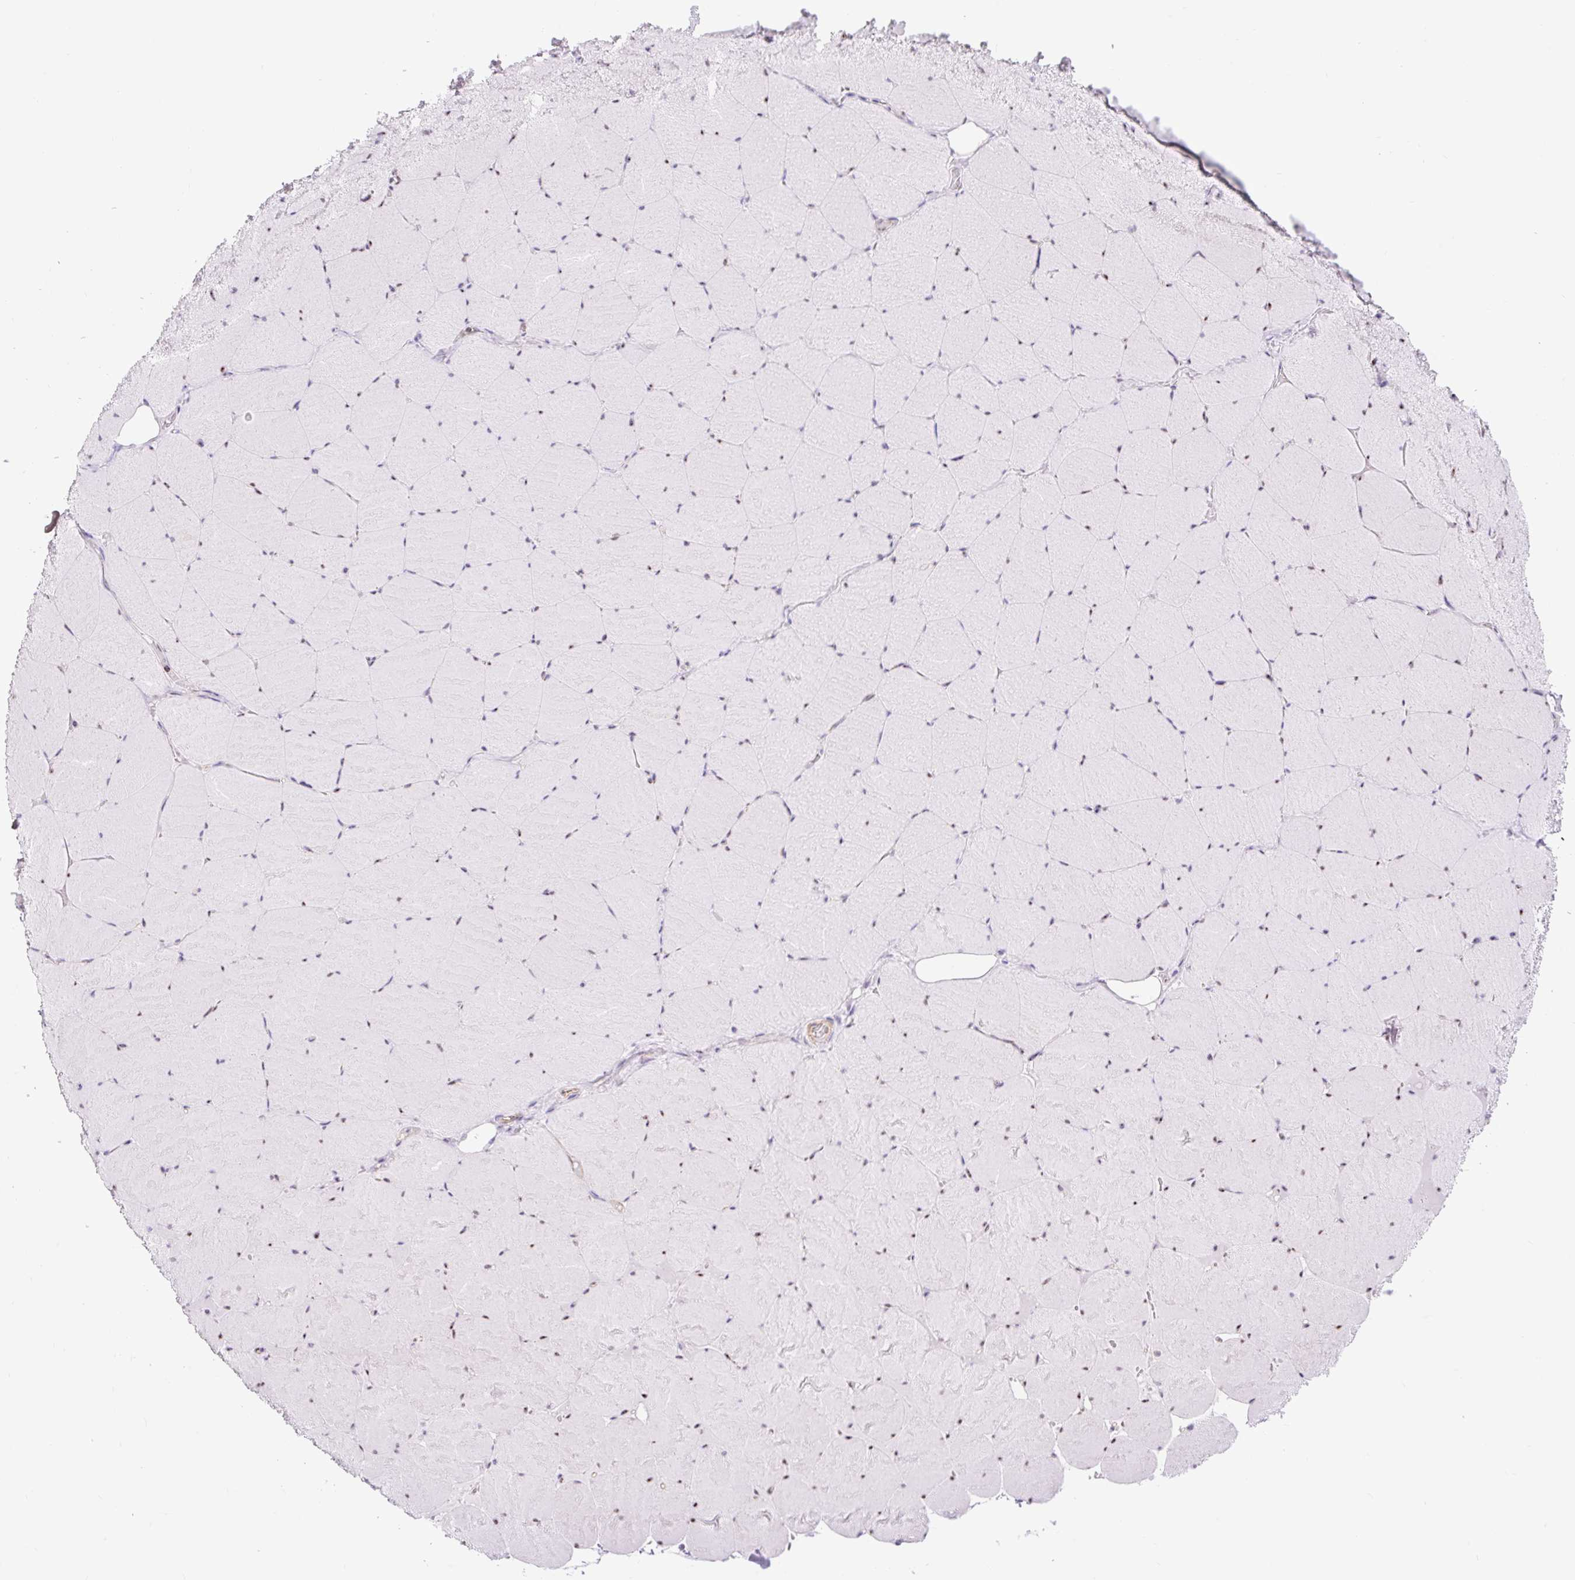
{"staining": {"intensity": "negative", "quantity": "none", "location": "none"}, "tissue": "skeletal muscle", "cell_type": "Myocytes", "image_type": "normal", "snomed": [{"axis": "morphology", "description": "Normal tissue, NOS"}, {"axis": "topography", "description": "Skeletal muscle"}, {"axis": "topography", "description": "Head-Neck"}], "caption": "Immunohistochemical staining of unremarkable skeletal muscle exhibits no significant staining in myocytes. The staining is performed using DAB brown chromogen with nuclei counter-stained in using hematoxylin.", "gene": "HIP1R", "patient": {"sex": "male", "age": 66}}